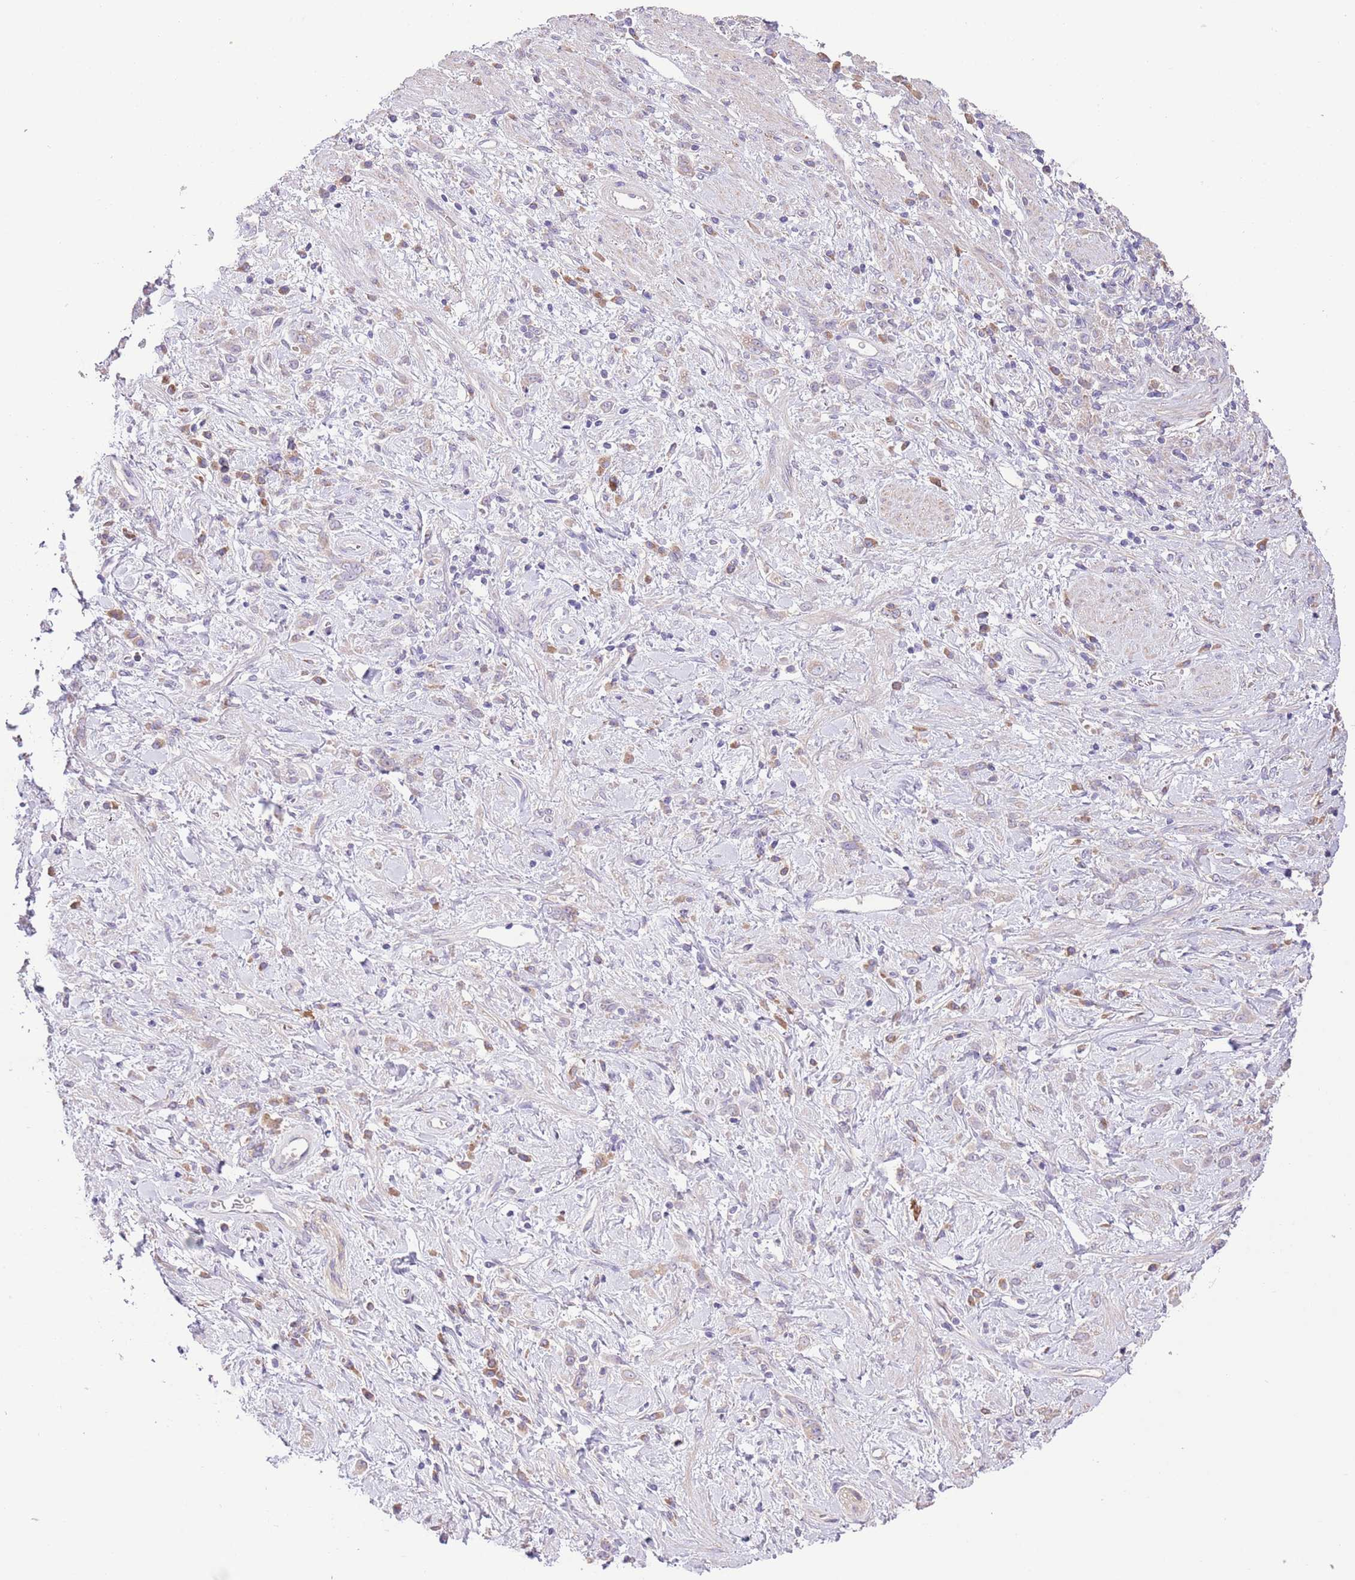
{"staining": {"intensity": "negative", "quantity": "none", "location": "none"}, "tissue": "stomach cancer", "cell_type": "Tumor cells", "image_type": "cancer", "snomed": [{"axis": "morphology", "description": "Adenocarcinoma, NOS"}, {"axis": "topography", "description": "Stomach"}], "caption": "Immunohistochemistry photomicrograph of neoplastic tissue: human stomach cancer (adenocarcinoma) stained with DAB reveals no significant protein staining in tumor cells.", "gene": "ZNF658", "patient": {"sex": "female", "age": 60}}